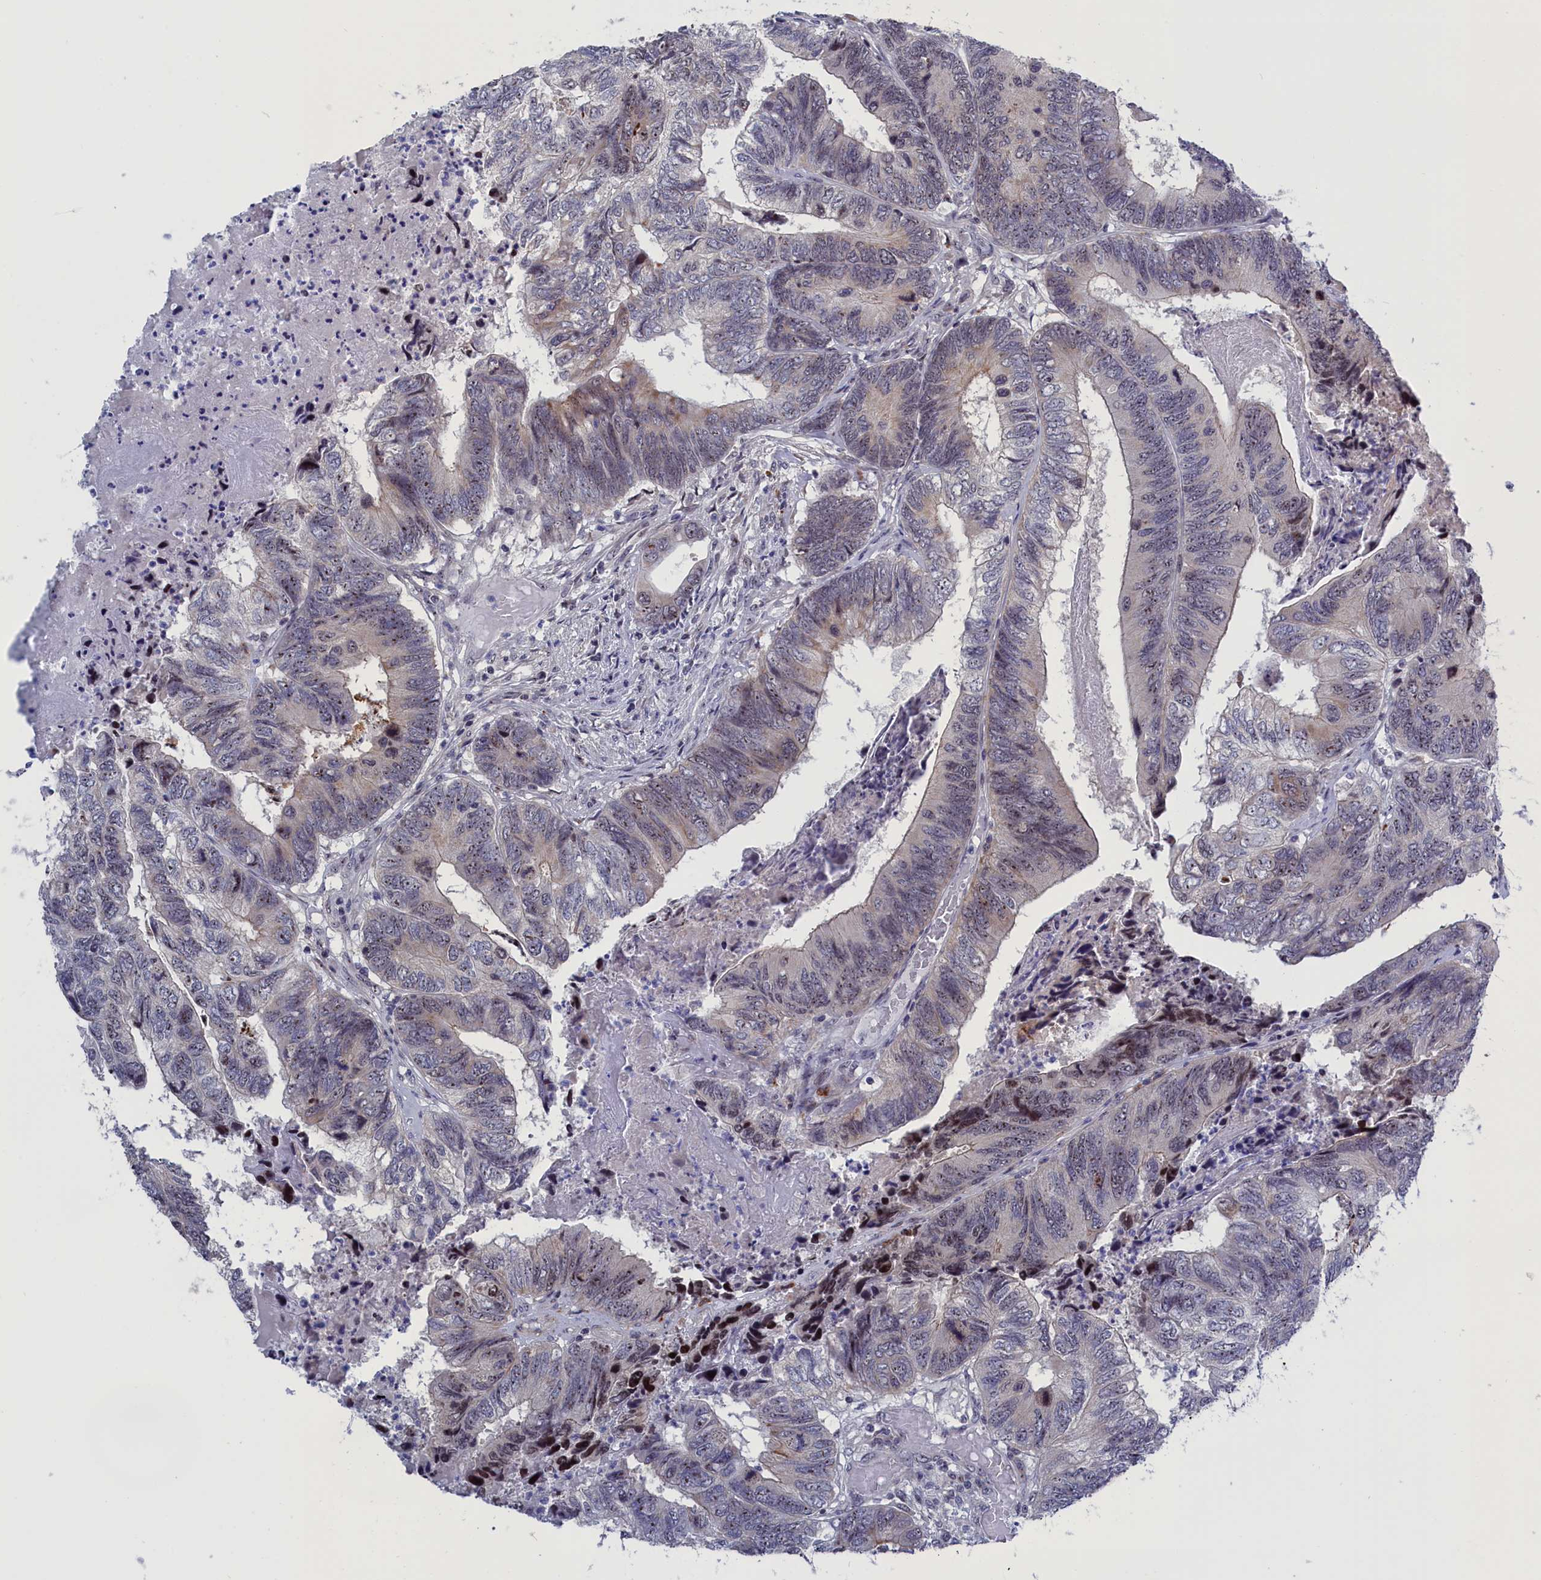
{"staining": {"intensity": "moderate", "quantity": "<25%", "location": "cytoplasmic/membranous,nuclear"}, "tissue": "colorectal cancer", "cell_type": "Tumor cells", "image_type": "cancer", "snomed": [{"axis": "morphology", "description": "Adenocarcinoma, NOS"}, {"axis": "topography", "description": "Colon"}], "caption": "Immunohistochemistry (IHC) of adenocarcinoma (colorectal) displays low levels of moderate cytoplasmic/membranous and nuclear expression in approximately <25% of tumor cells.", "gene": "PPAN", "patient": {"sex": "female", "age": 67}}